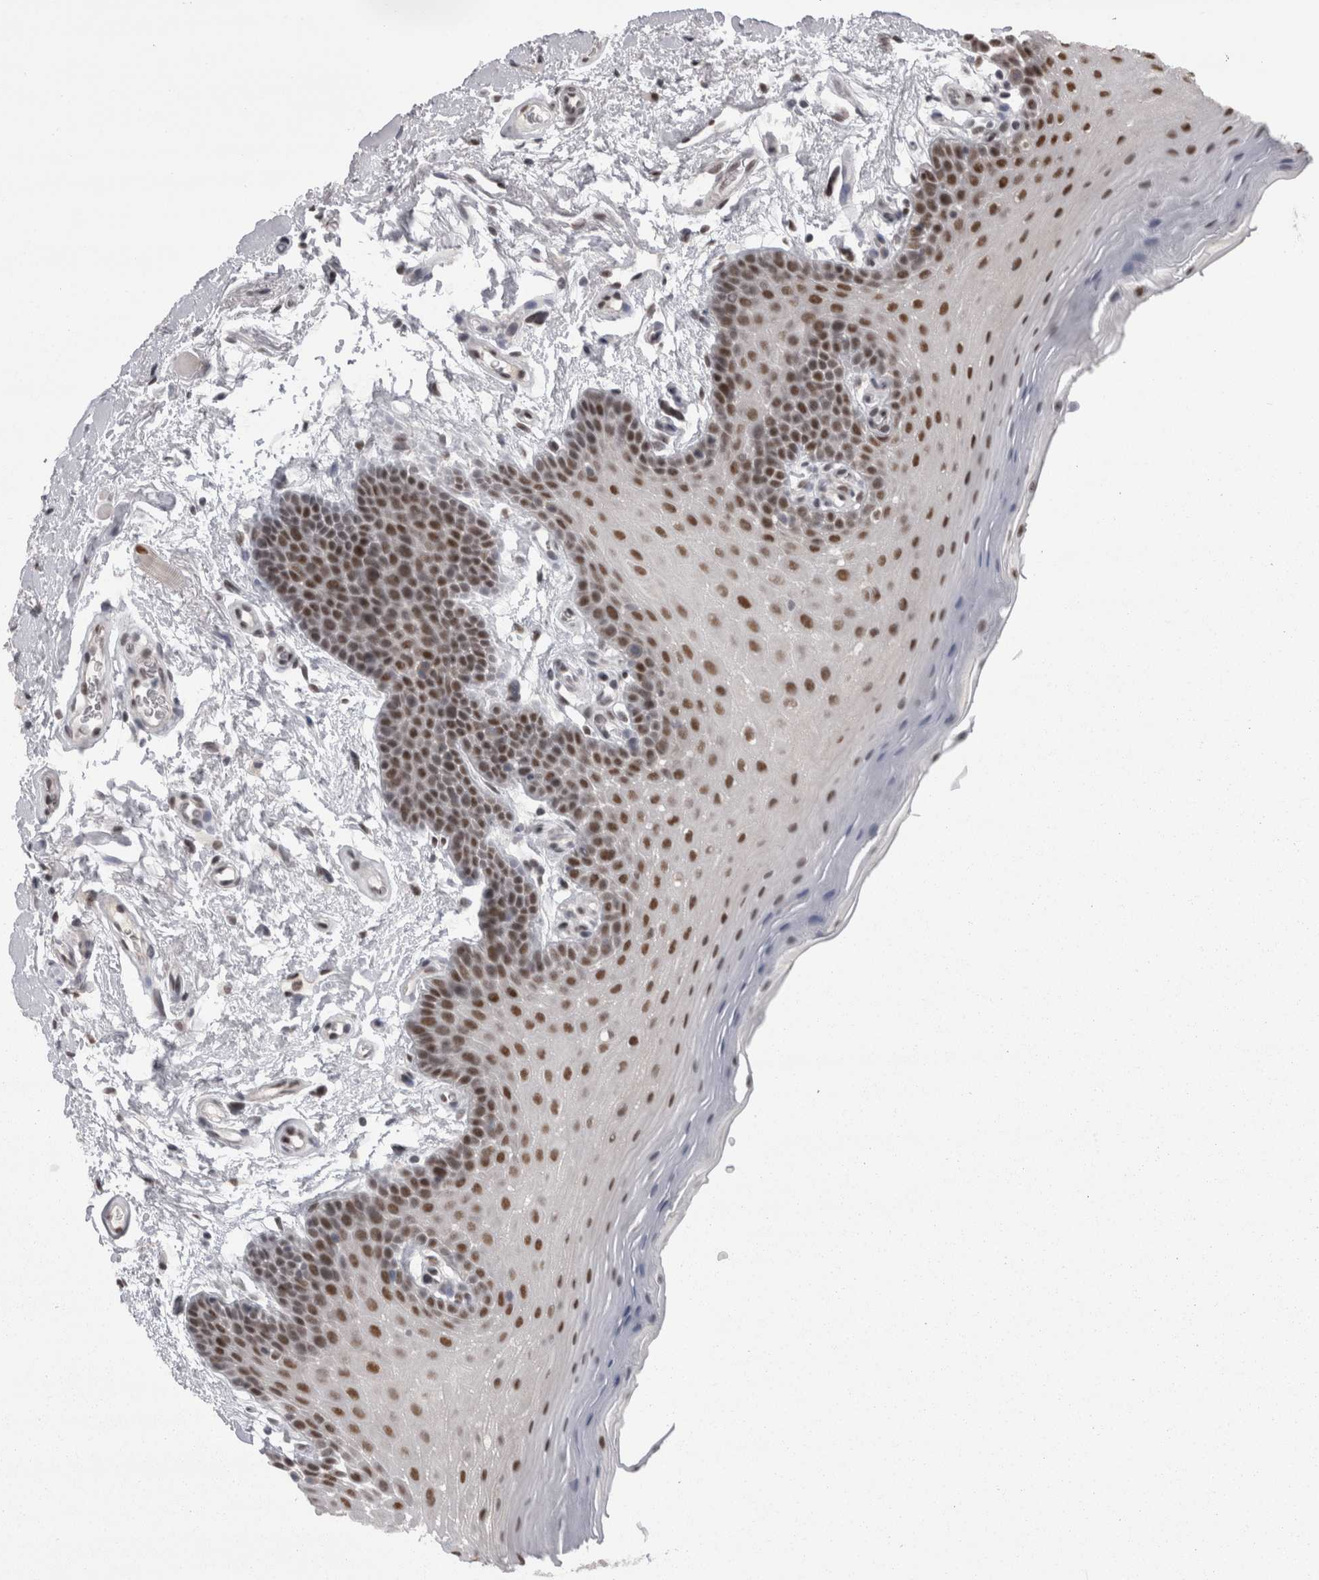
{"staining": {"intensity": "strong", "quantity": ">75%", "location": "nuclear"}, "tissue": "oral mucosa", "cell_type": "Squamous epithelial cells", "image_type": "normal", "snomed": [{"axis": "morphology", "description": "Normal tissue, NOS"}, {"axis": "topography", "description": "Oral tissue"}], "caption": "Brown immunohistochemical staining in unremarkable oral mucosa shows strong nuclear positivity in approximately >75% of squamous epithelial cells.", "gene": "C1orf54", "patient": {"sex": "male", "age": 62}}